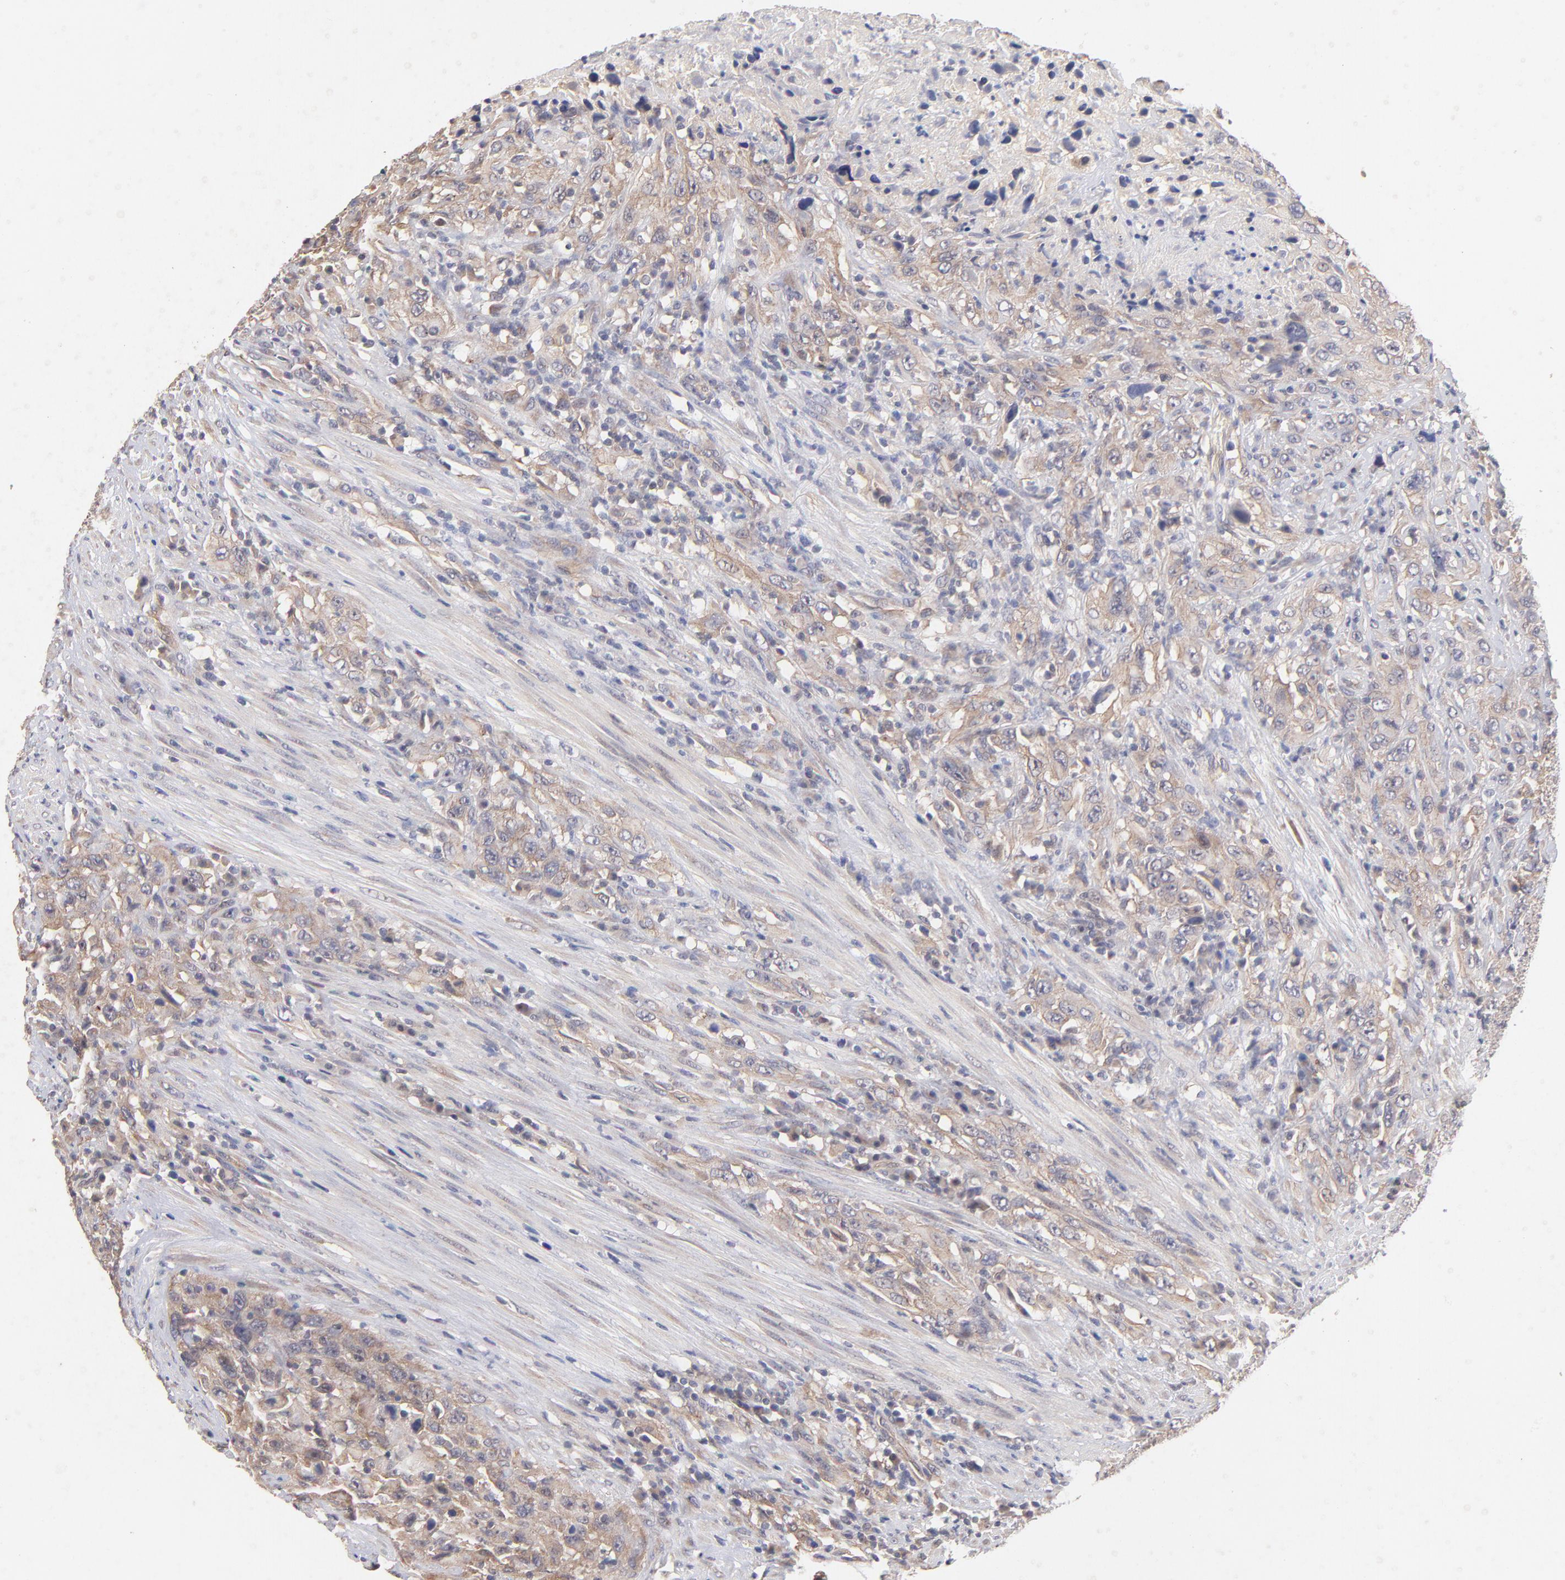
{"staining": {"intensity": "moderate", "quantity": ">75%", "location": "cytoplasmic/membranous"}, "tissue": "urothelial cancer", "cell_type": "Tumor cells", "image_type": "cancer", "snomed": [{"axis": "morphology", "description": "Urothelial carcinoma, High grade"}, {"axis": "topography", "description": "Urinary bladder"}], "caption": "Immunohistochemical staining of urothelial cancer reveals medium levels of moderate cytoplasmic/membranous protein staining in approximately >75% of tumor cells.", "gene": "STAP2", "patient": {"sex": "male", "age": 61}}